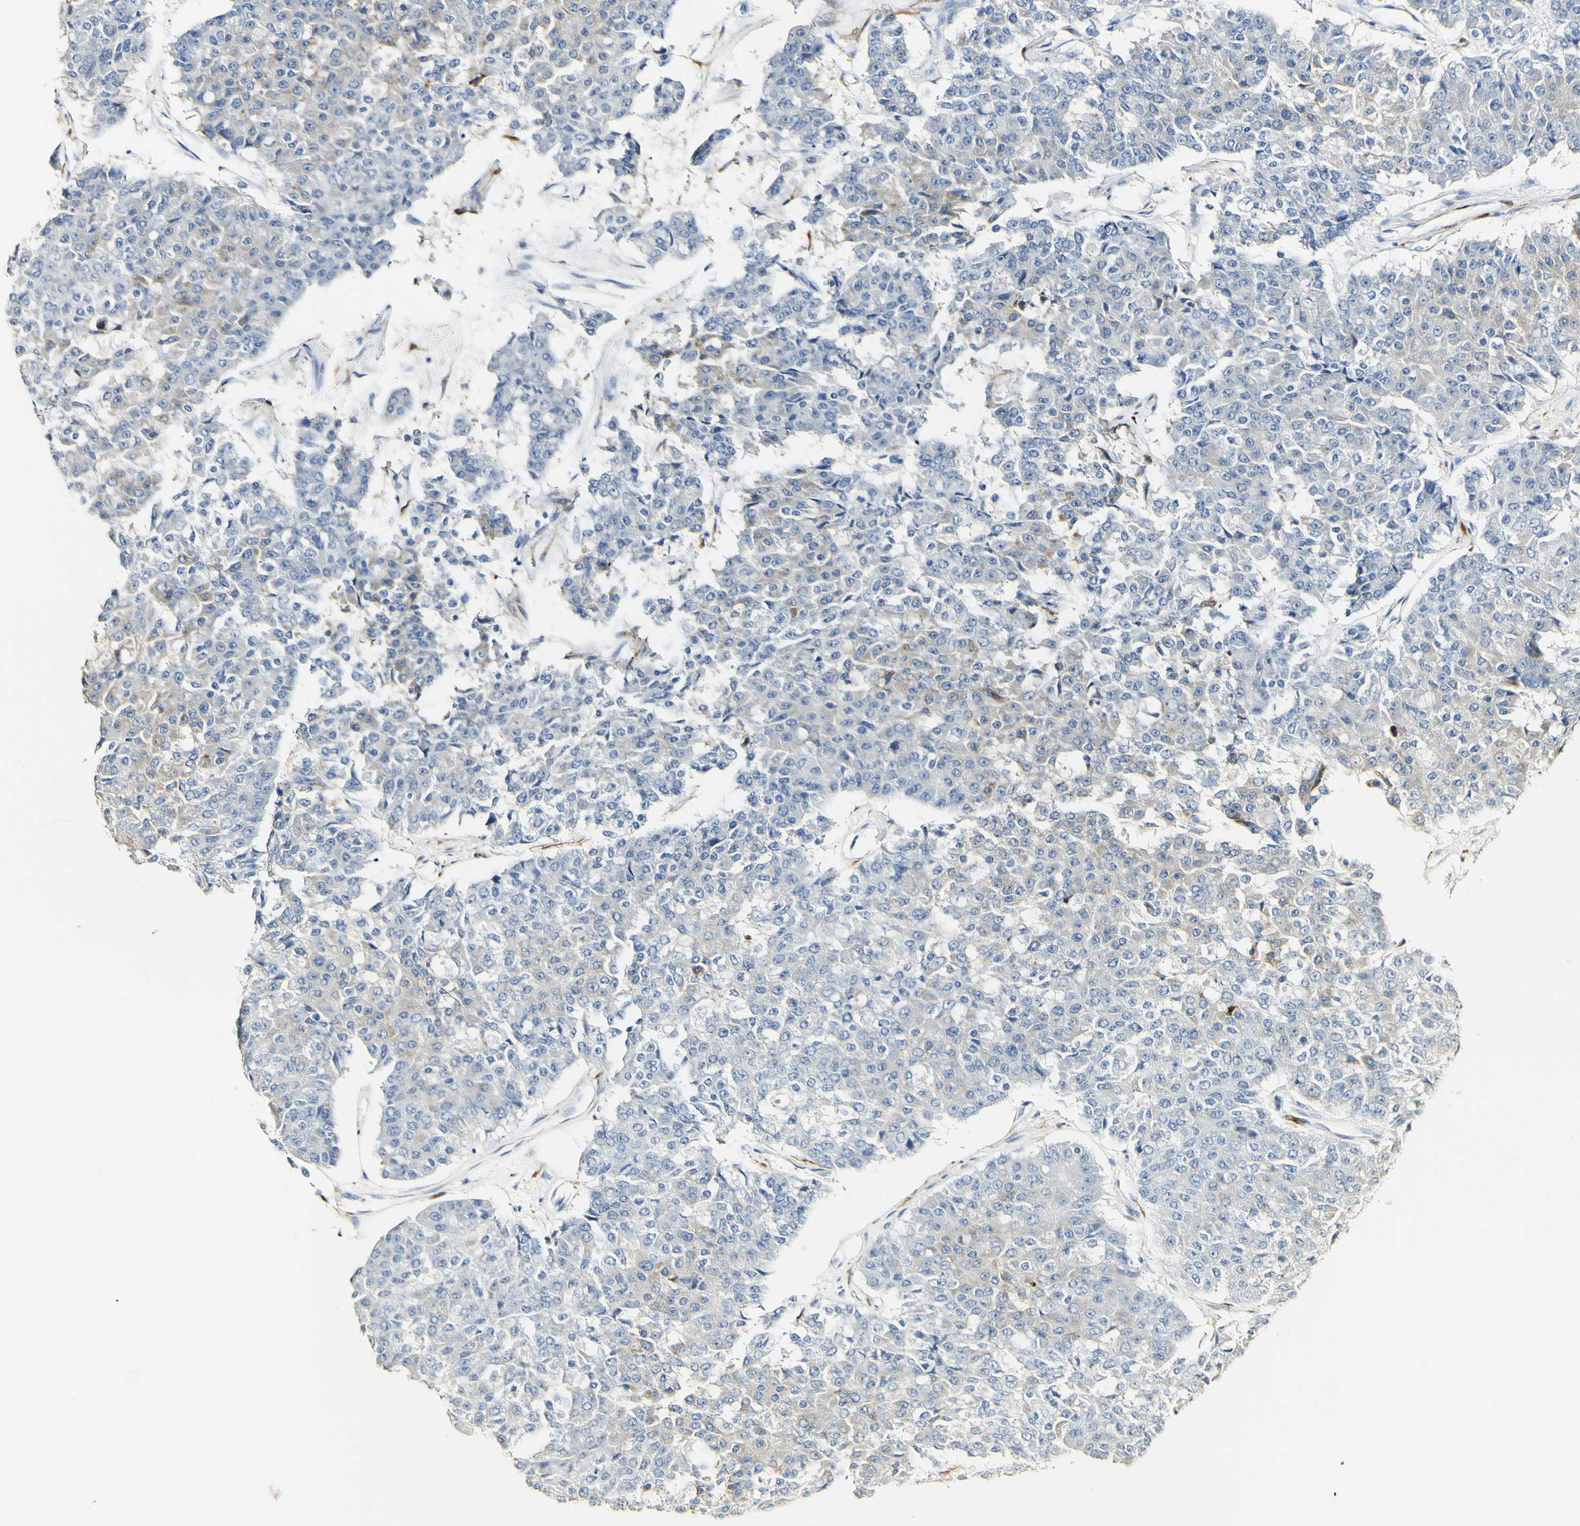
{"staining": {"intensity": "negative", "quantity": "none", "location": "none"}, "tissue": "pancreatic cancer", "cell_type": "Tumor cells", "image_type": "cancer", "snomed": [{"axis": "morphology", "description": "Adenocarcinoma, NOS"}, {"axis": "topography", "description": "Pancreas"}], "caption": "The image exhibits no staining of tumor cells in pancreatic cancer.", "gene": "FMO3", "patient": {"sex": "male", "age": 50}}